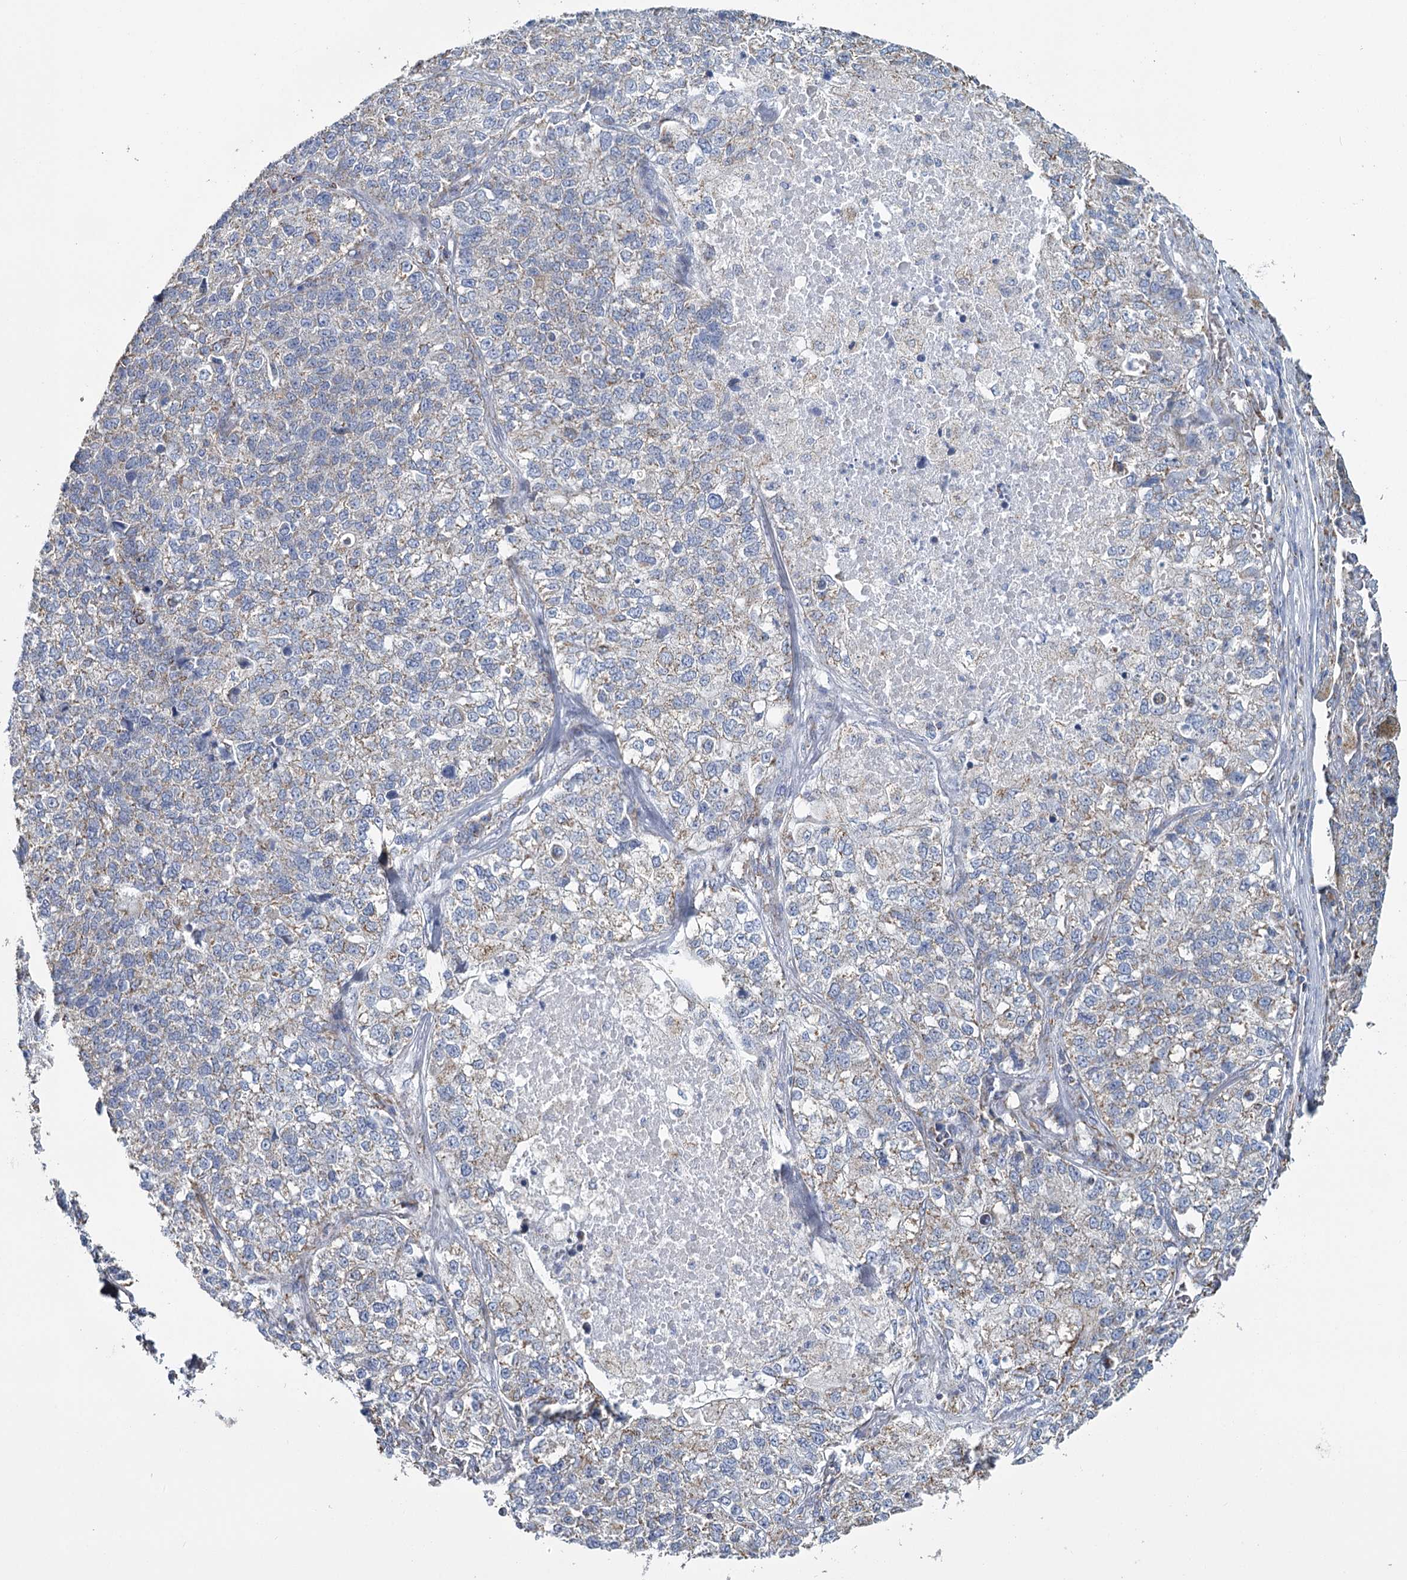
{"staining": {"intensity": "negative", "quantity": "none", "location": "none"}, "tissue": "lung cancer", "cell_type": "Tumor cells", "image_type": "cancer", "snomed": [{"axis": "morphology", "description": "Adenocarcinoma, NOS"}, {"axis": "topography", "description": "Lung"}], "caption": "Tumor cells are negative for protein expression in human lung cancer.", "gene": "MRPL44", "patient": {"sex": "male", "age": 49}}